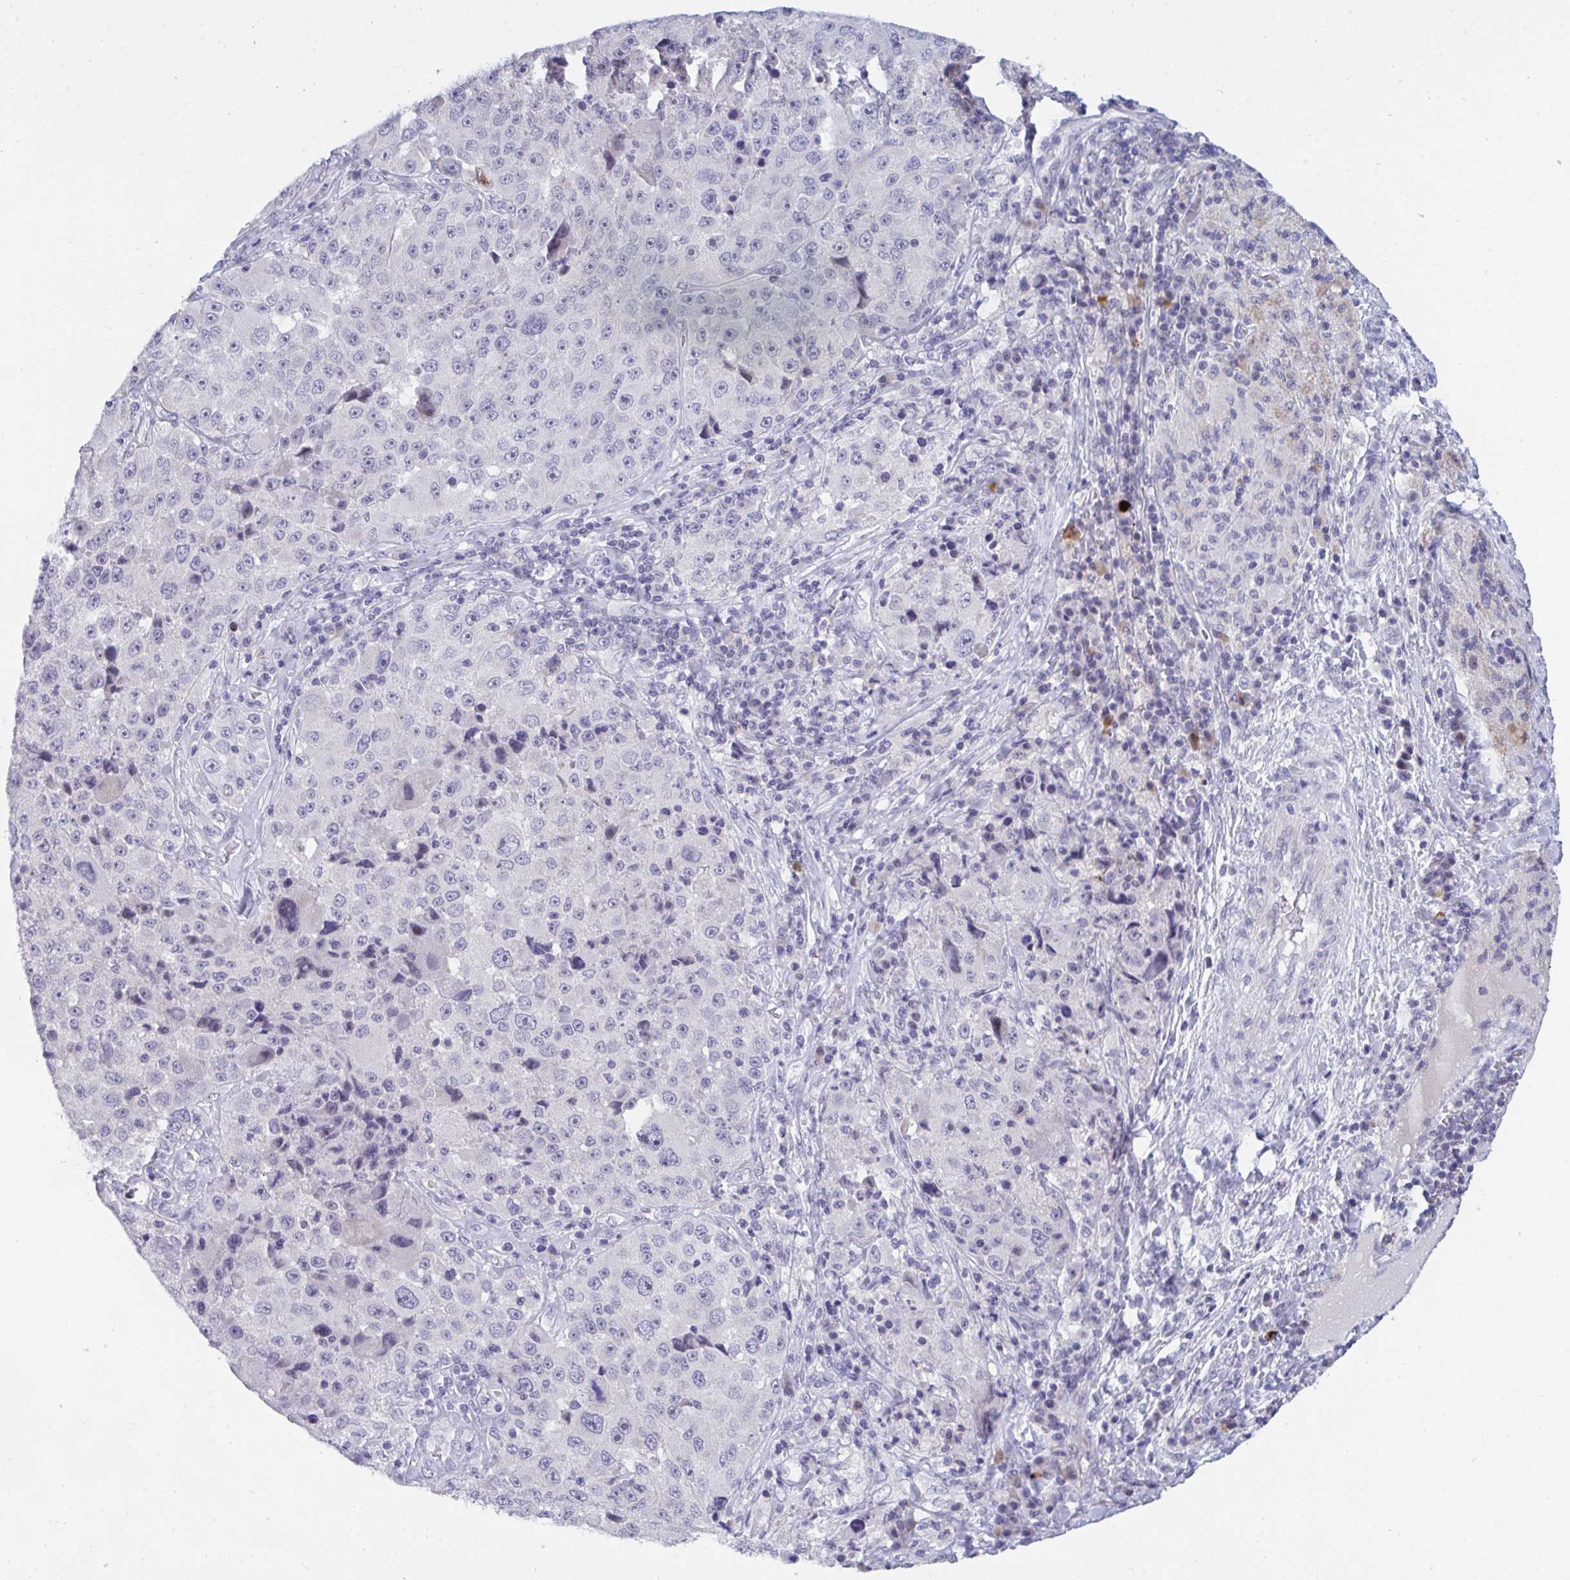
{"staining": {"intensity": "negative", "quantity": "none", "location": "none"}, "tissue": "melanoma", "cell_type": "Tumor cells", "image_type": "cancer", "snomed": [{"axis": "morphology", "description": "Malignant melanoma, Metastatic site"}, {"axis": "topography", "description": "Lymph node"}], "caption": "Tumor cells are negative for brown protein staining in melanoma. (Brightfield microscopy of DAB IHC at high magnification).", "gene": "BMAL2", "patient": {"sex": "male", "age": 62}}